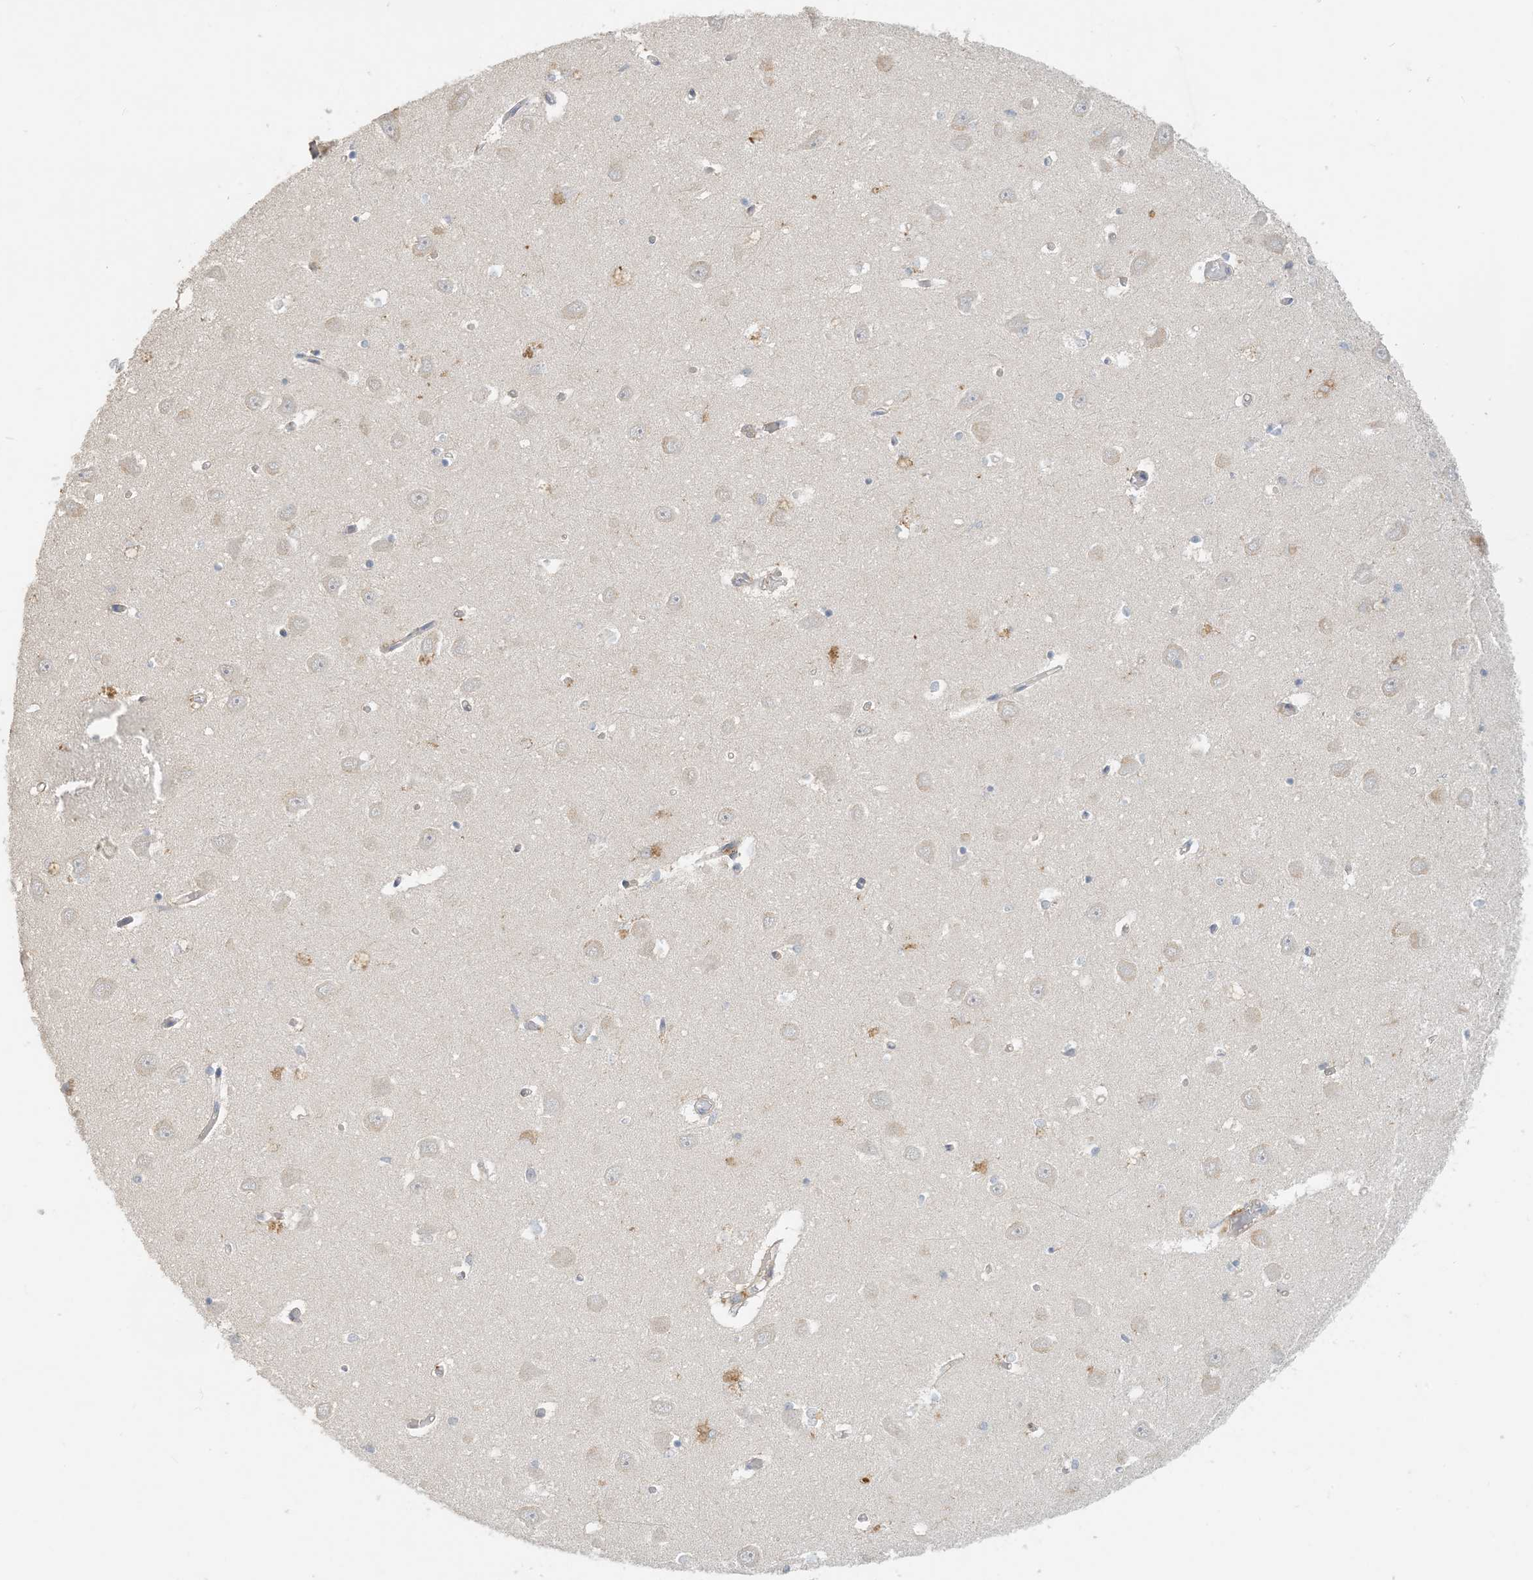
{"staining": {"intensity": "negative", "quantity": "none", "location": "none"}, "tissue": "hippocampus", "cell_type": "Glial cells", "image_type": "normal", "snomed": [{"axis": "morphology", "description": "Normal tissue, NOS"}, {"axis": "topography", "description": "Hippocampus"}], "caption": "DAB (3,3'-diaminobenzidine) immunohistochemical staining of unremarkable human hippocampus exhibits no significant staining in glial cells.", "gene": "SPPL2A", "patient": {"sex": "male", "age": 70}}